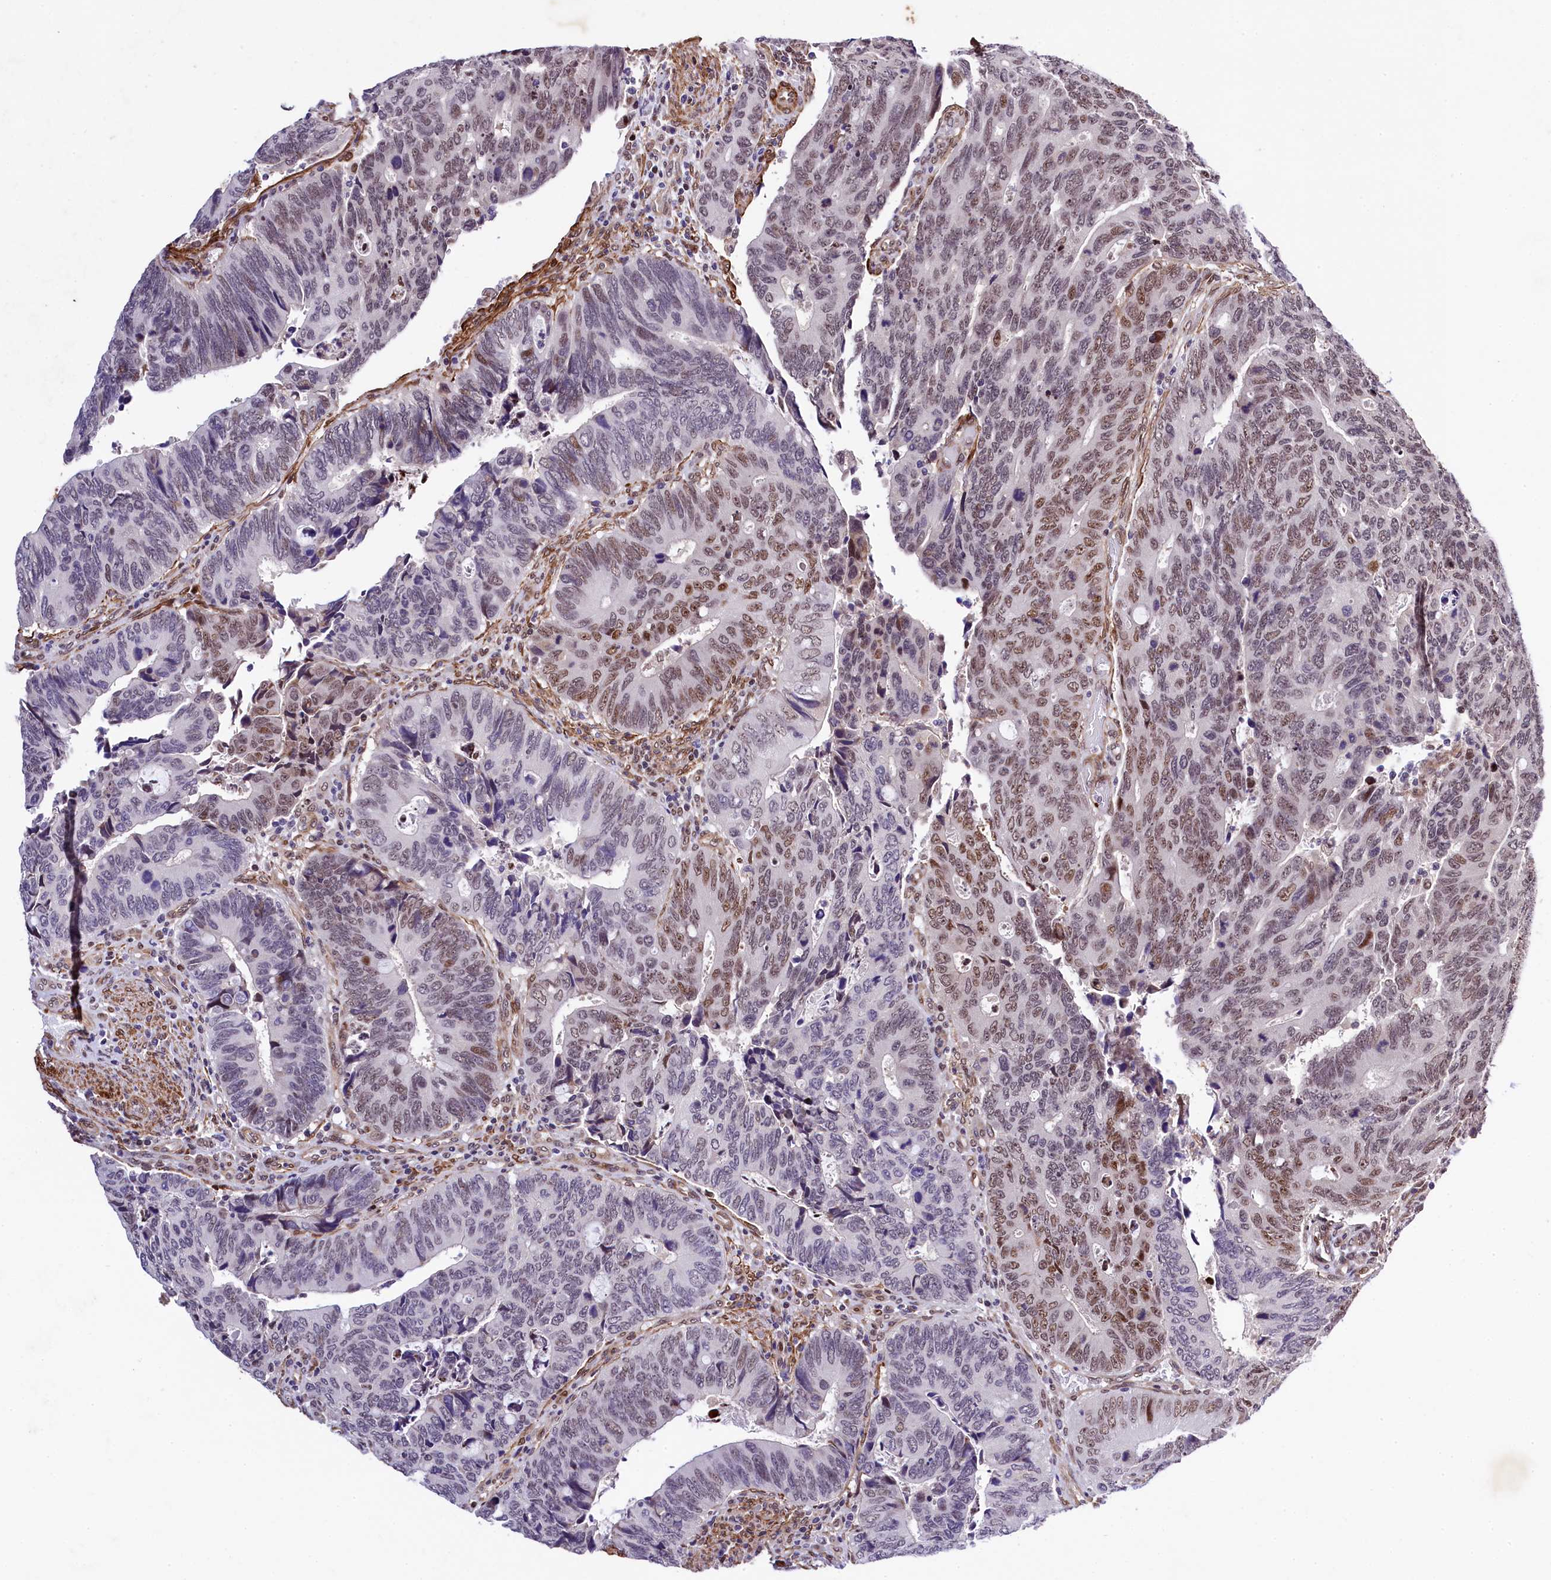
{"staining": {"intensity": "moderate", "quantity": "<25%", "location": "nuclear"}, "tissue": "colorectal cancer", "cell_type": "Tumor cells", "image_type": "cancer", "snomed": [{"axis": "morphology", "description": "Adenocarcinoma, NOS"}, {"axis": "topography", "description": "Colon"}], "caption": "Brown immunohistochemical staining in human colorectal cancer (adenocarcinoma) reveals moderate nuclear positivity in approximately <25% of tumor cells. Nuclei are stained in blue.", "gene": "SAMD10", "patient": {"sex": "male", "age": 87}}